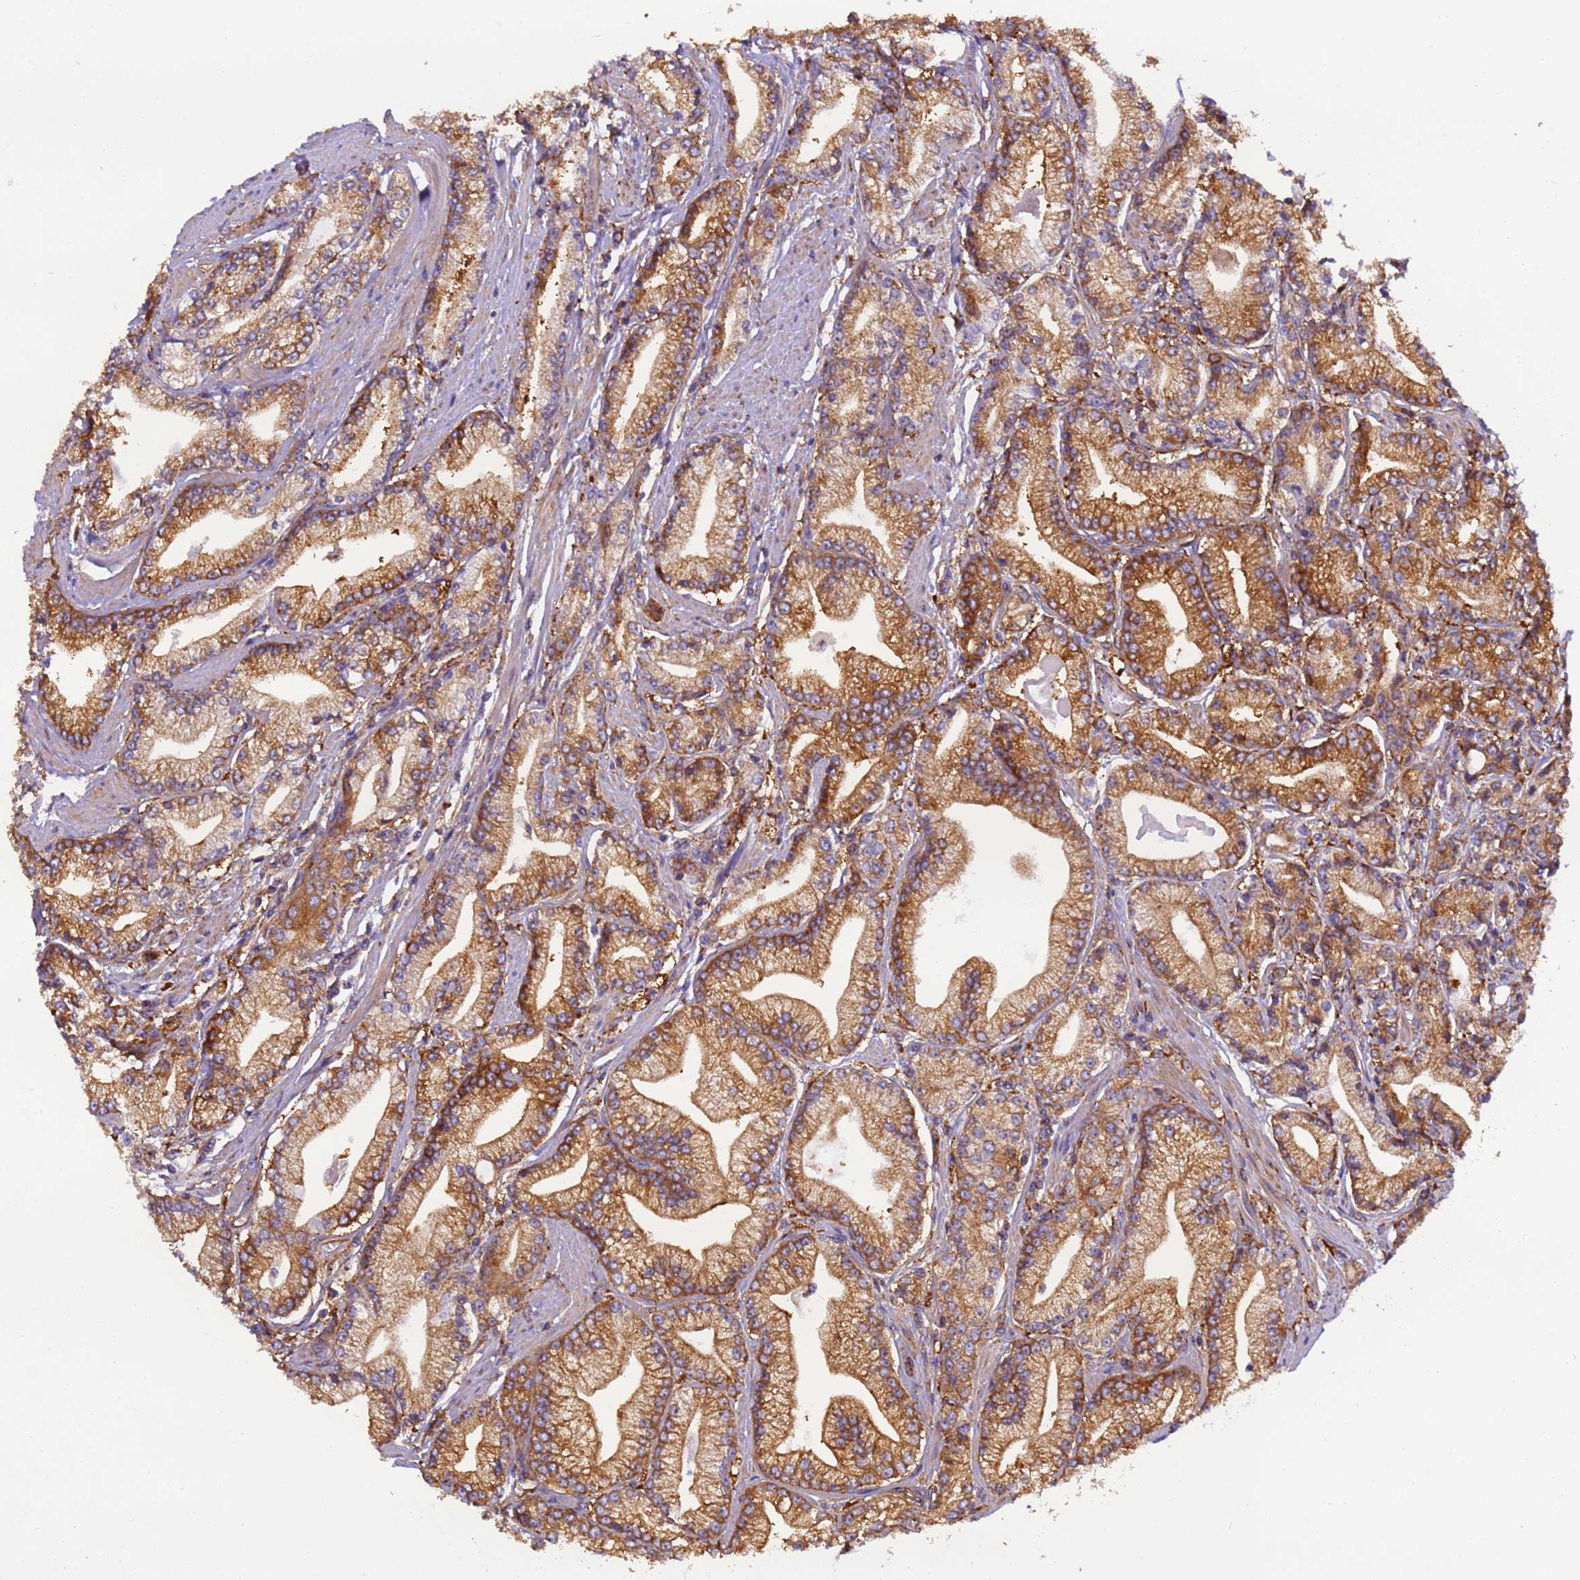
{"staining": {"intensity": "strong", "quantity": ">75%", "location": "cytoplasmic/membranous"}, "tissue": "prostate cancer", "cell_type": "Tumor cells", "image_type": "cancer", "snomed": [{"axis": "morphology", "description": "Adenocarcinoma, High grade"}, {"axis": "topography", "description": "Prostate"}], "caption": "Immunohistochemical staining of human prostate cancer displays strong cytoplasmic/membranous protein expression in about >75% of tumor cells.", "gene": "DYNC1I2", "patient": {"sex": "male", "age": 67}}